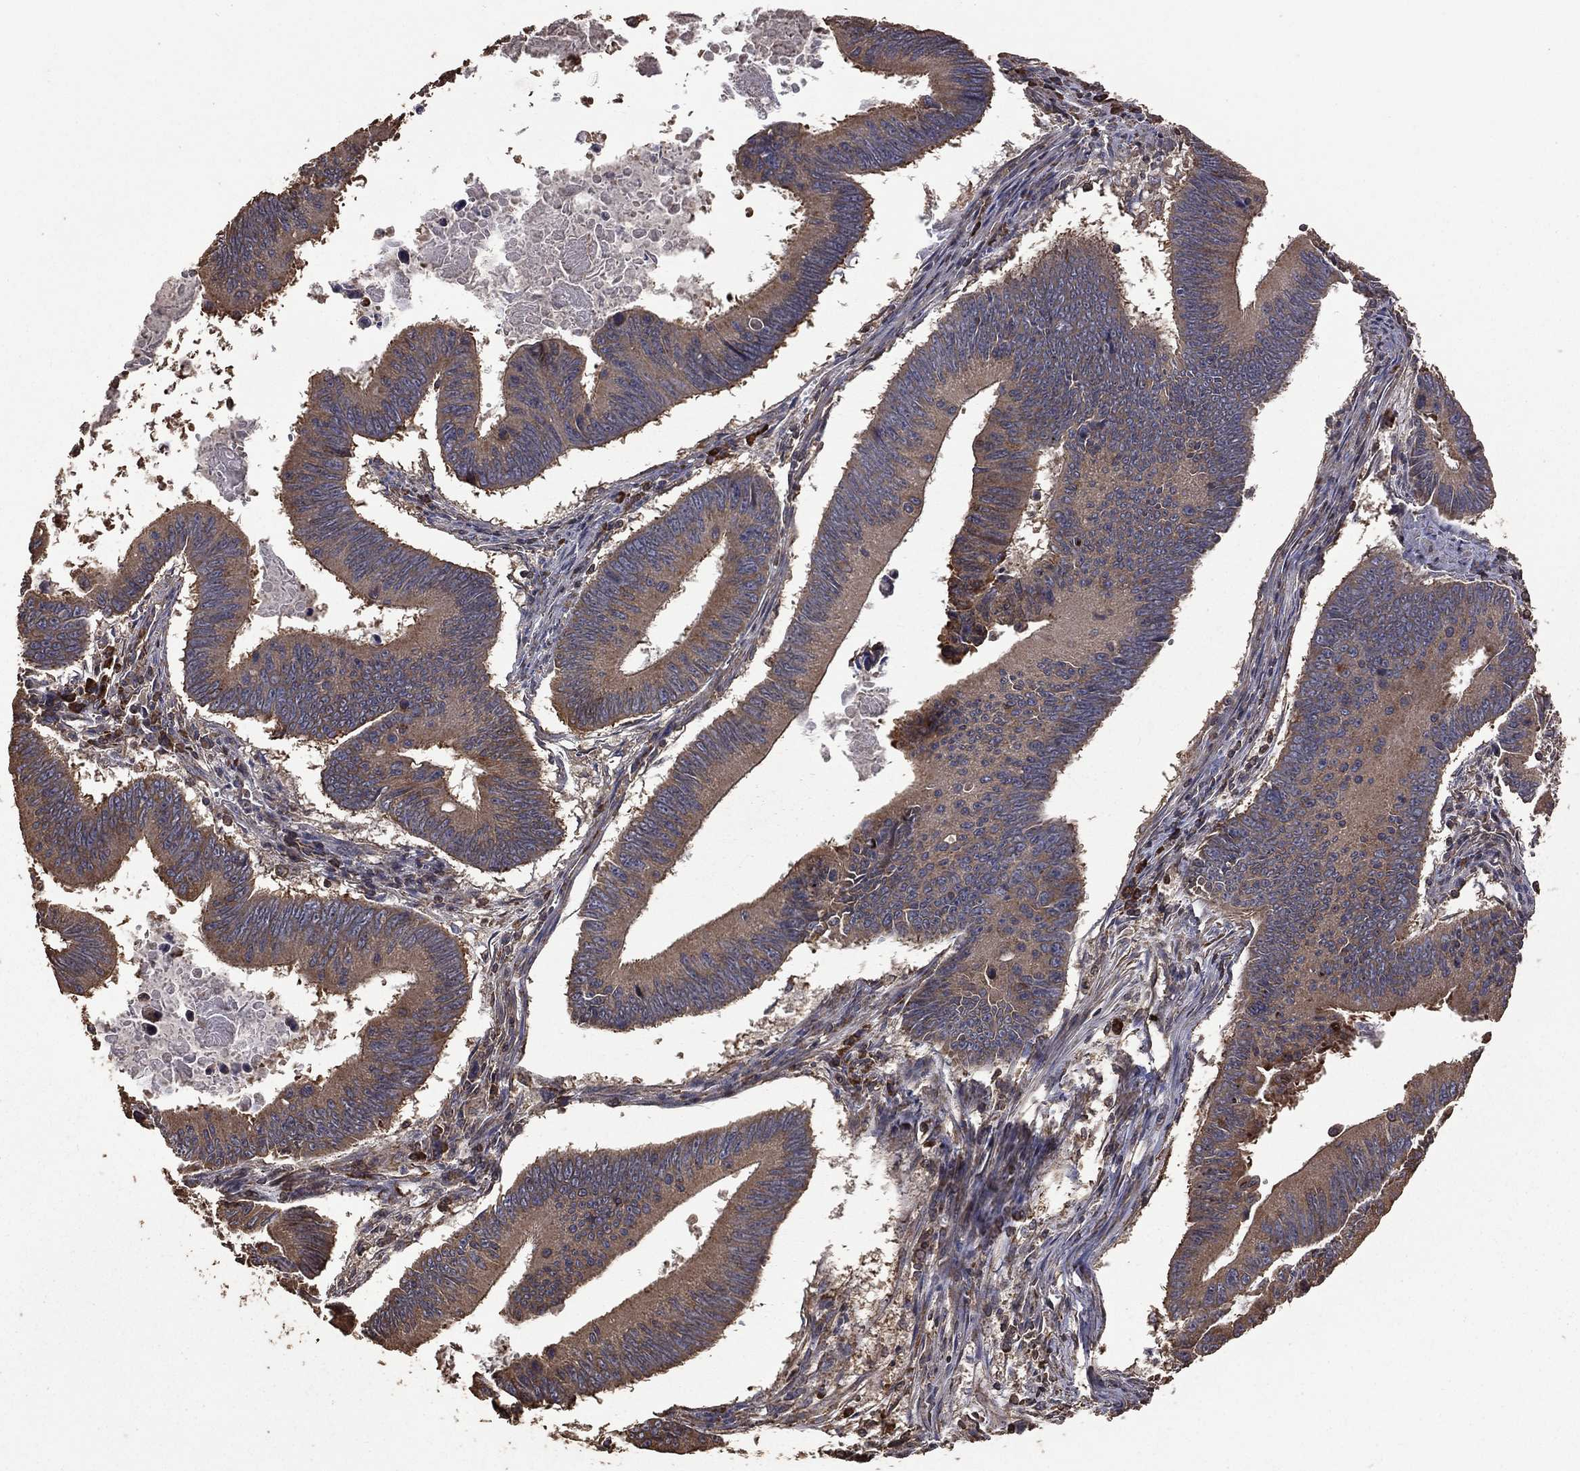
{"staining": {"intensity": "weak", "quantity": ">75%", "location": "cytoplasmic/membranous"}, "tissue": "colorectal cancer", "cell_type": "Tumor cells", "image_type": "cancer", "snomed": [{"axis": "morphology", "description": "Adenocarcinoma, NOS"}, {"axis": "topography", "description": "Colon"}], "caption": "Colorectal adenocarcinoma was stained to show a protein in brown. There is low levels of weak cytoplasmic/membranous positivity in approximately >75% of tumor cells.", "gene": "METTL27", "patient": {"sex": "female", "age": 87}}